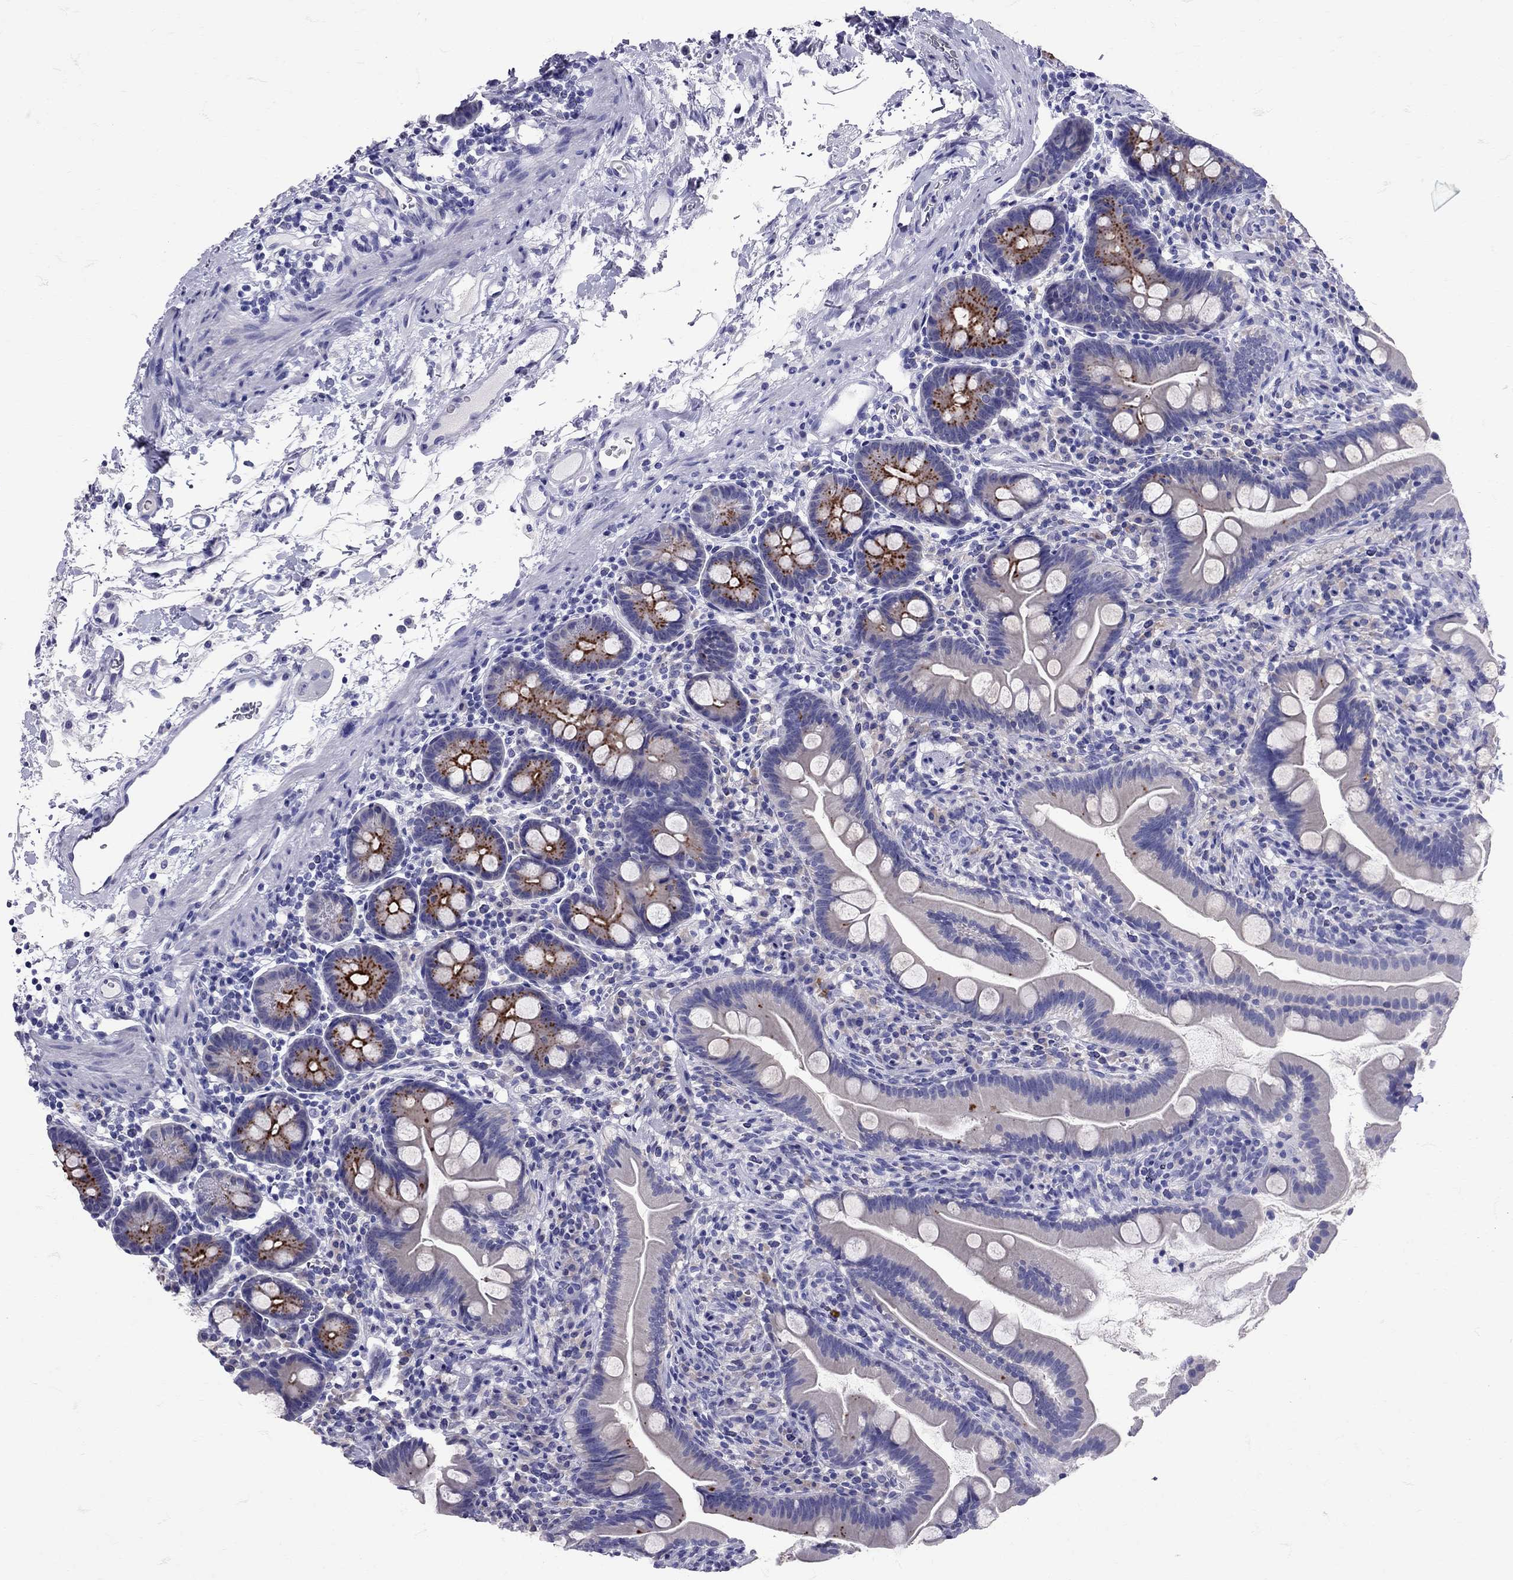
{"staining": {"intensity": "strong", "quantity": "<25%", "location": "cytoplasmic/membranous"}, "tissue": "small intestine", "cell_type": "Glandular cells", "image_type": "normal", "snomed": [{"axis": "morphology", "description": "Normal tissue, NOS"}, {"axis": "topography", "description": "Small intestine"}], "caption": "Human small intestine stained with a protein marker shows strong staining in glandular cells.", "gene": "TBR1", "patient": {"sex": "female", "age": 44}}